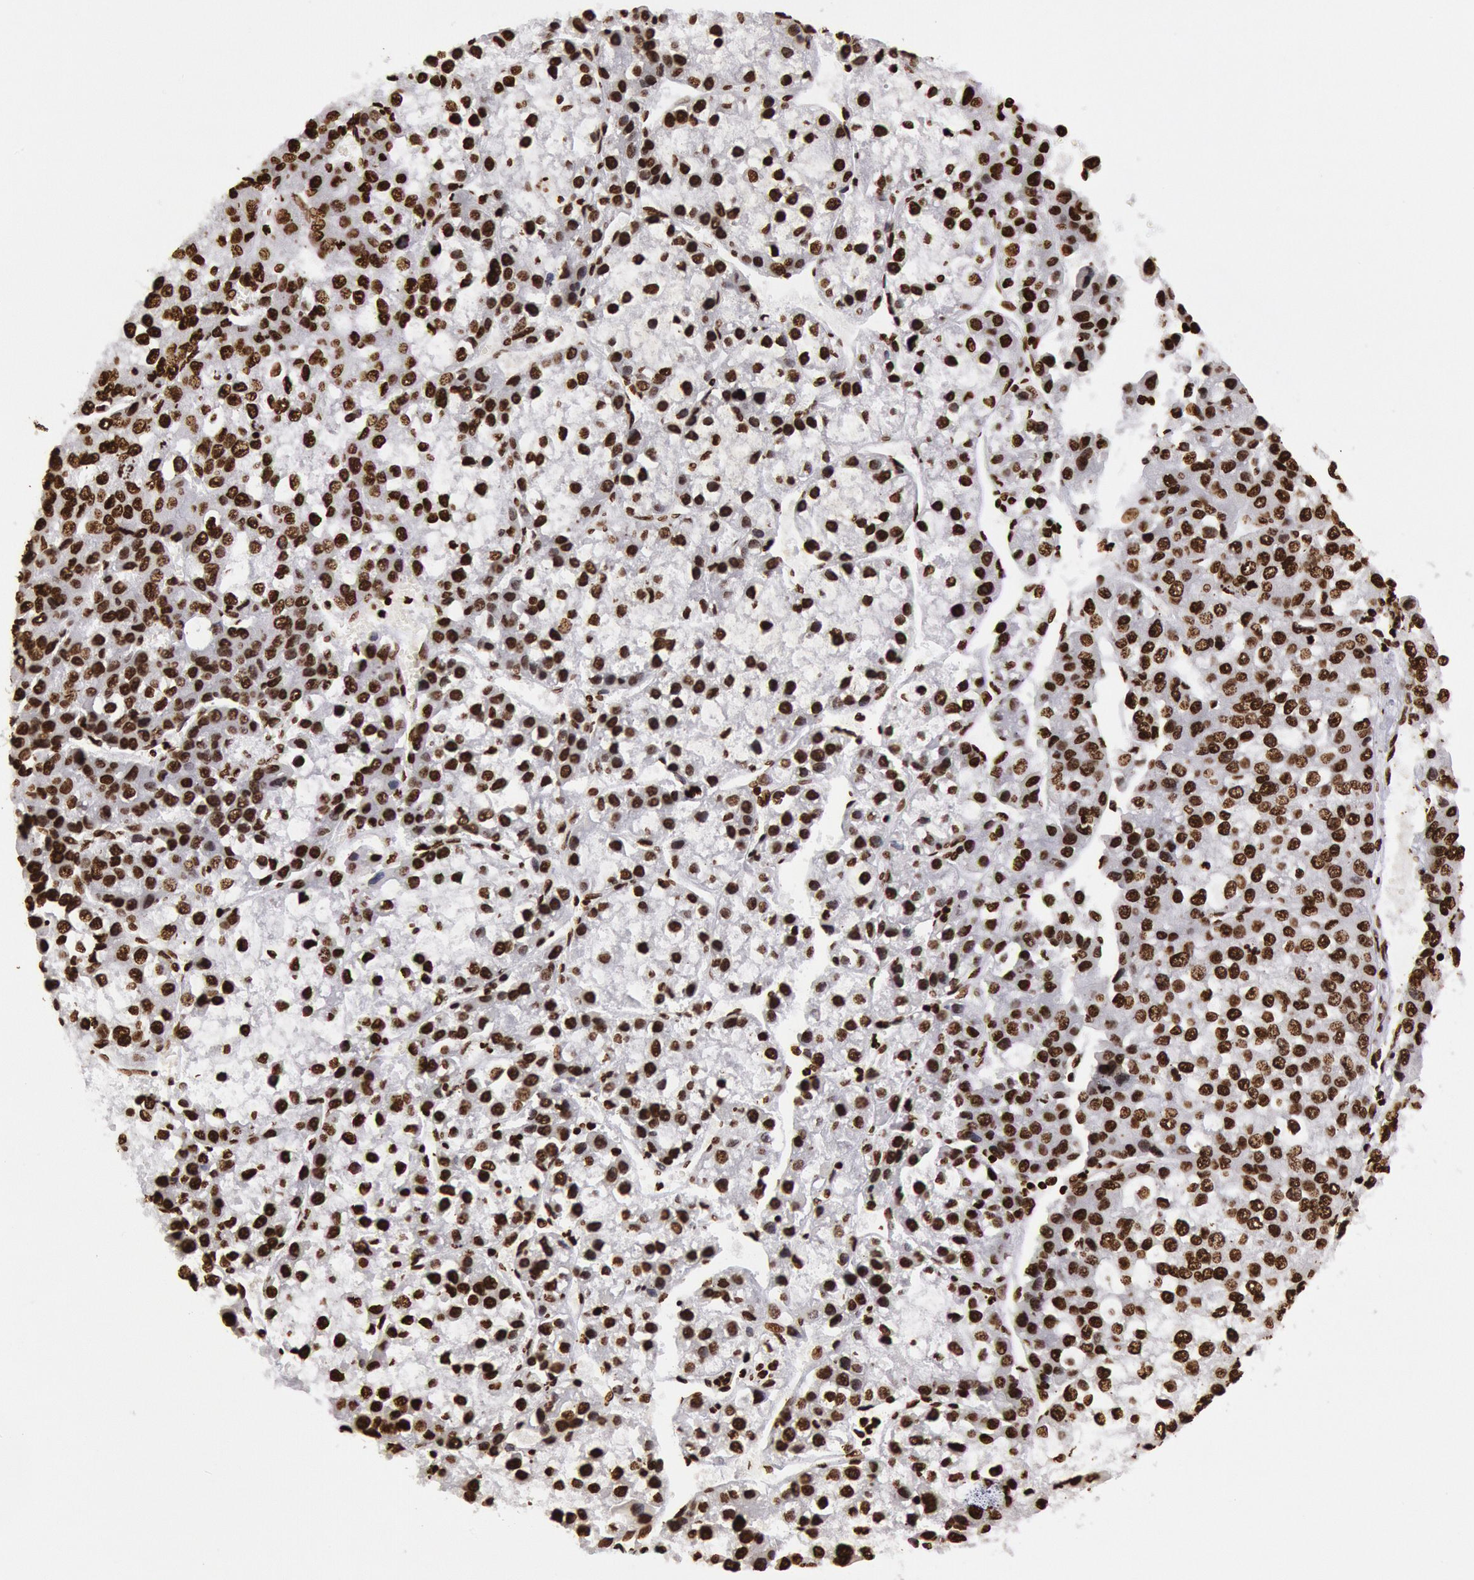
{"staining": {"intensity": "strong", "quantity": ">75%", "location": "nuclear"}, "tissue": "liver cancer", "cell_type": "Tumor cells", "image_type": "cancer", "snomed": [{"axis": "morphology", "description": "Carcinoma, Hepatocellular, NOS"}, {"axis": "topography", "description": "Liver"}], "caption": "Liver hepatocellular carcinoma tissue exhibits strong nuclear staining in about >75% of tumor cells, visualized by immunohistochemistry.", "gene": "H3-4", "patient": {"sex": "female", "age": 66}}